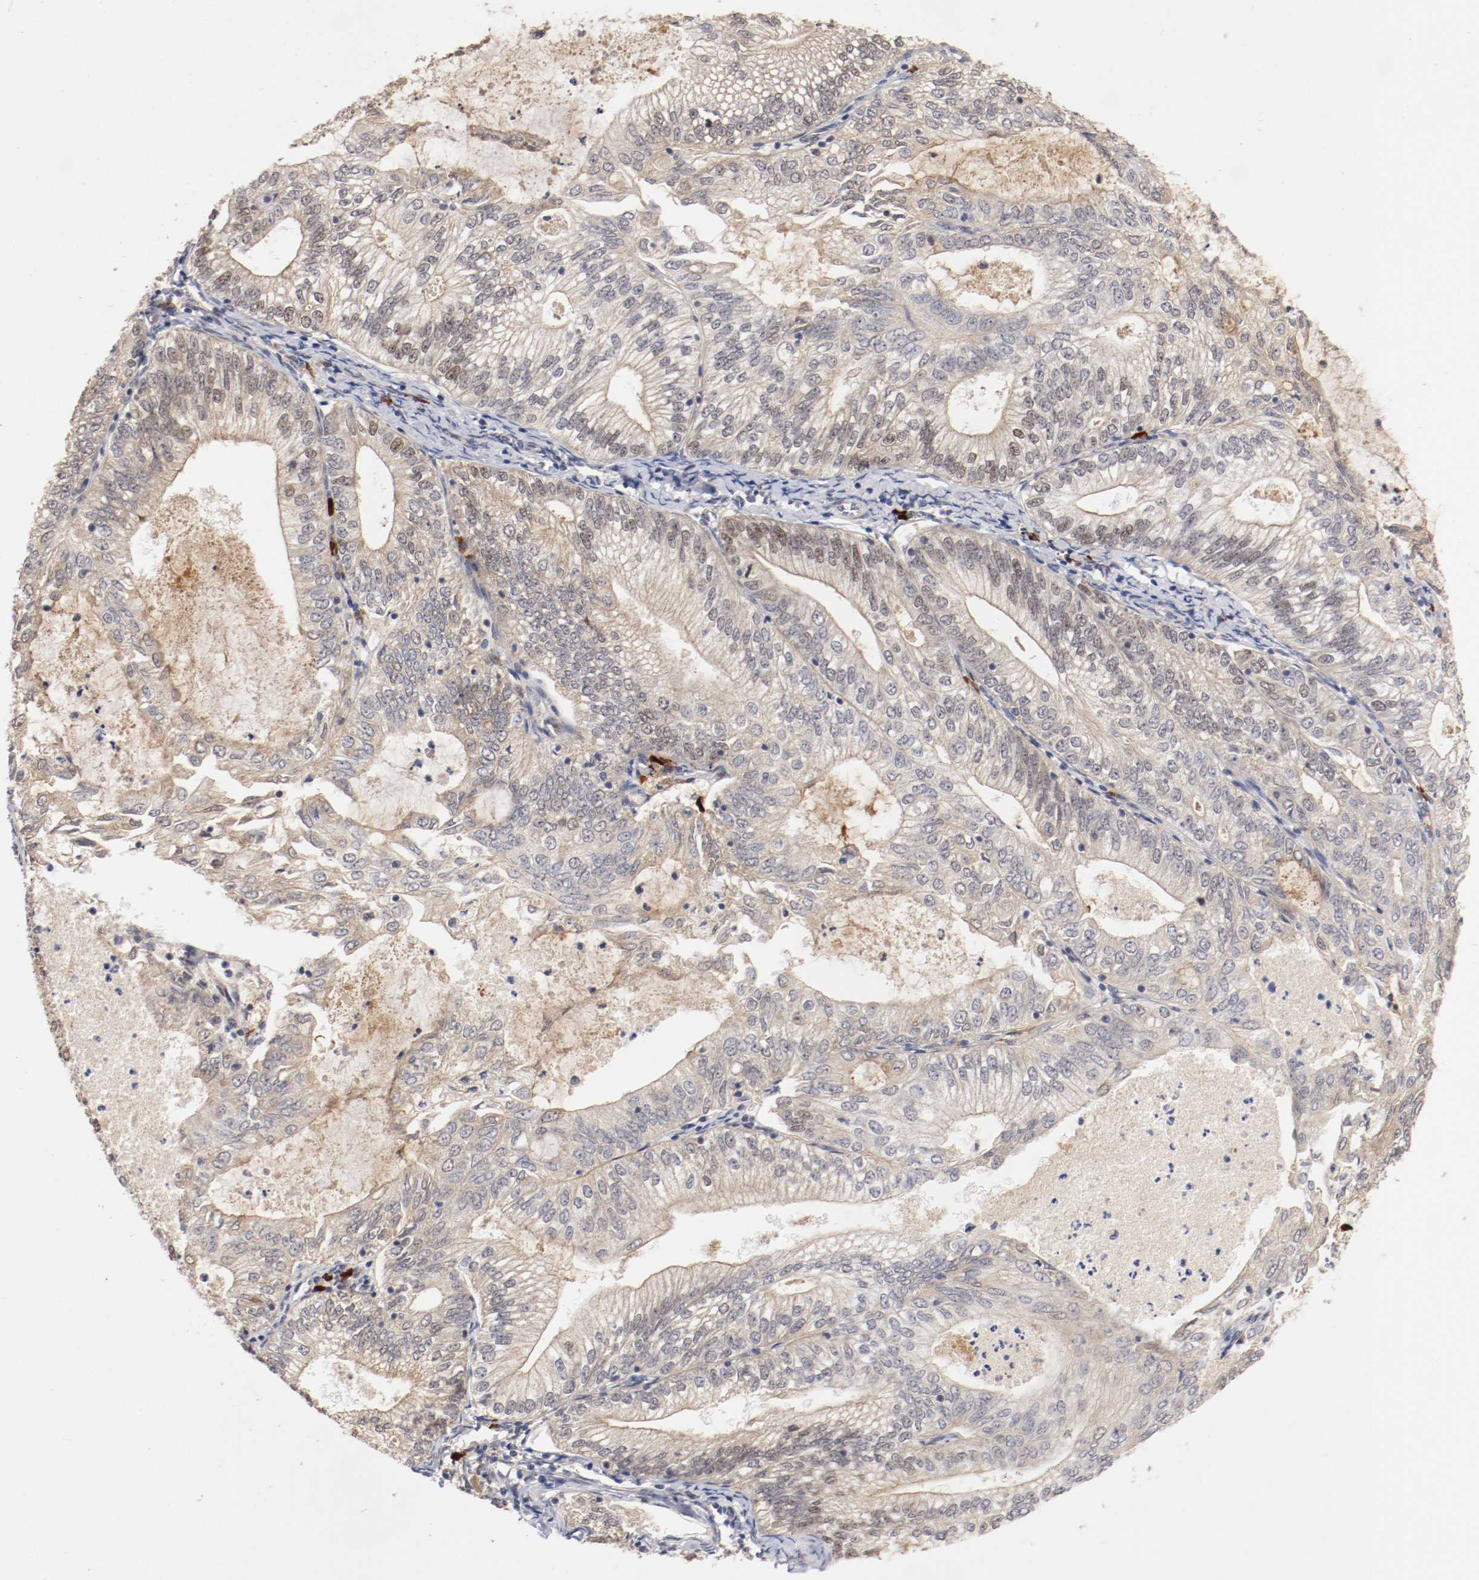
{"staining": {"intensity": "weak", "quantity": "25%-75%", "location": "cytoplasmic/membranous"}, "tissue": "endometrial cancer", "cell_type": "Tumor cells", "image_type": "cancer", "snomed": [{"axis": "morphology", "description": "Adenocarcinoma, NOS"}, {"axis": "topography", "description": "Endometrium"}], "caption": "About 25%-75% of tumor cells in human endometrial cancer (adenocarcinoma) show weak cytoplasmic/membranous protein expression as visualized by brown immunohistochemical staining.", "gene": "DNMT3B", "patient": {"sex": "female", "age": 69}}